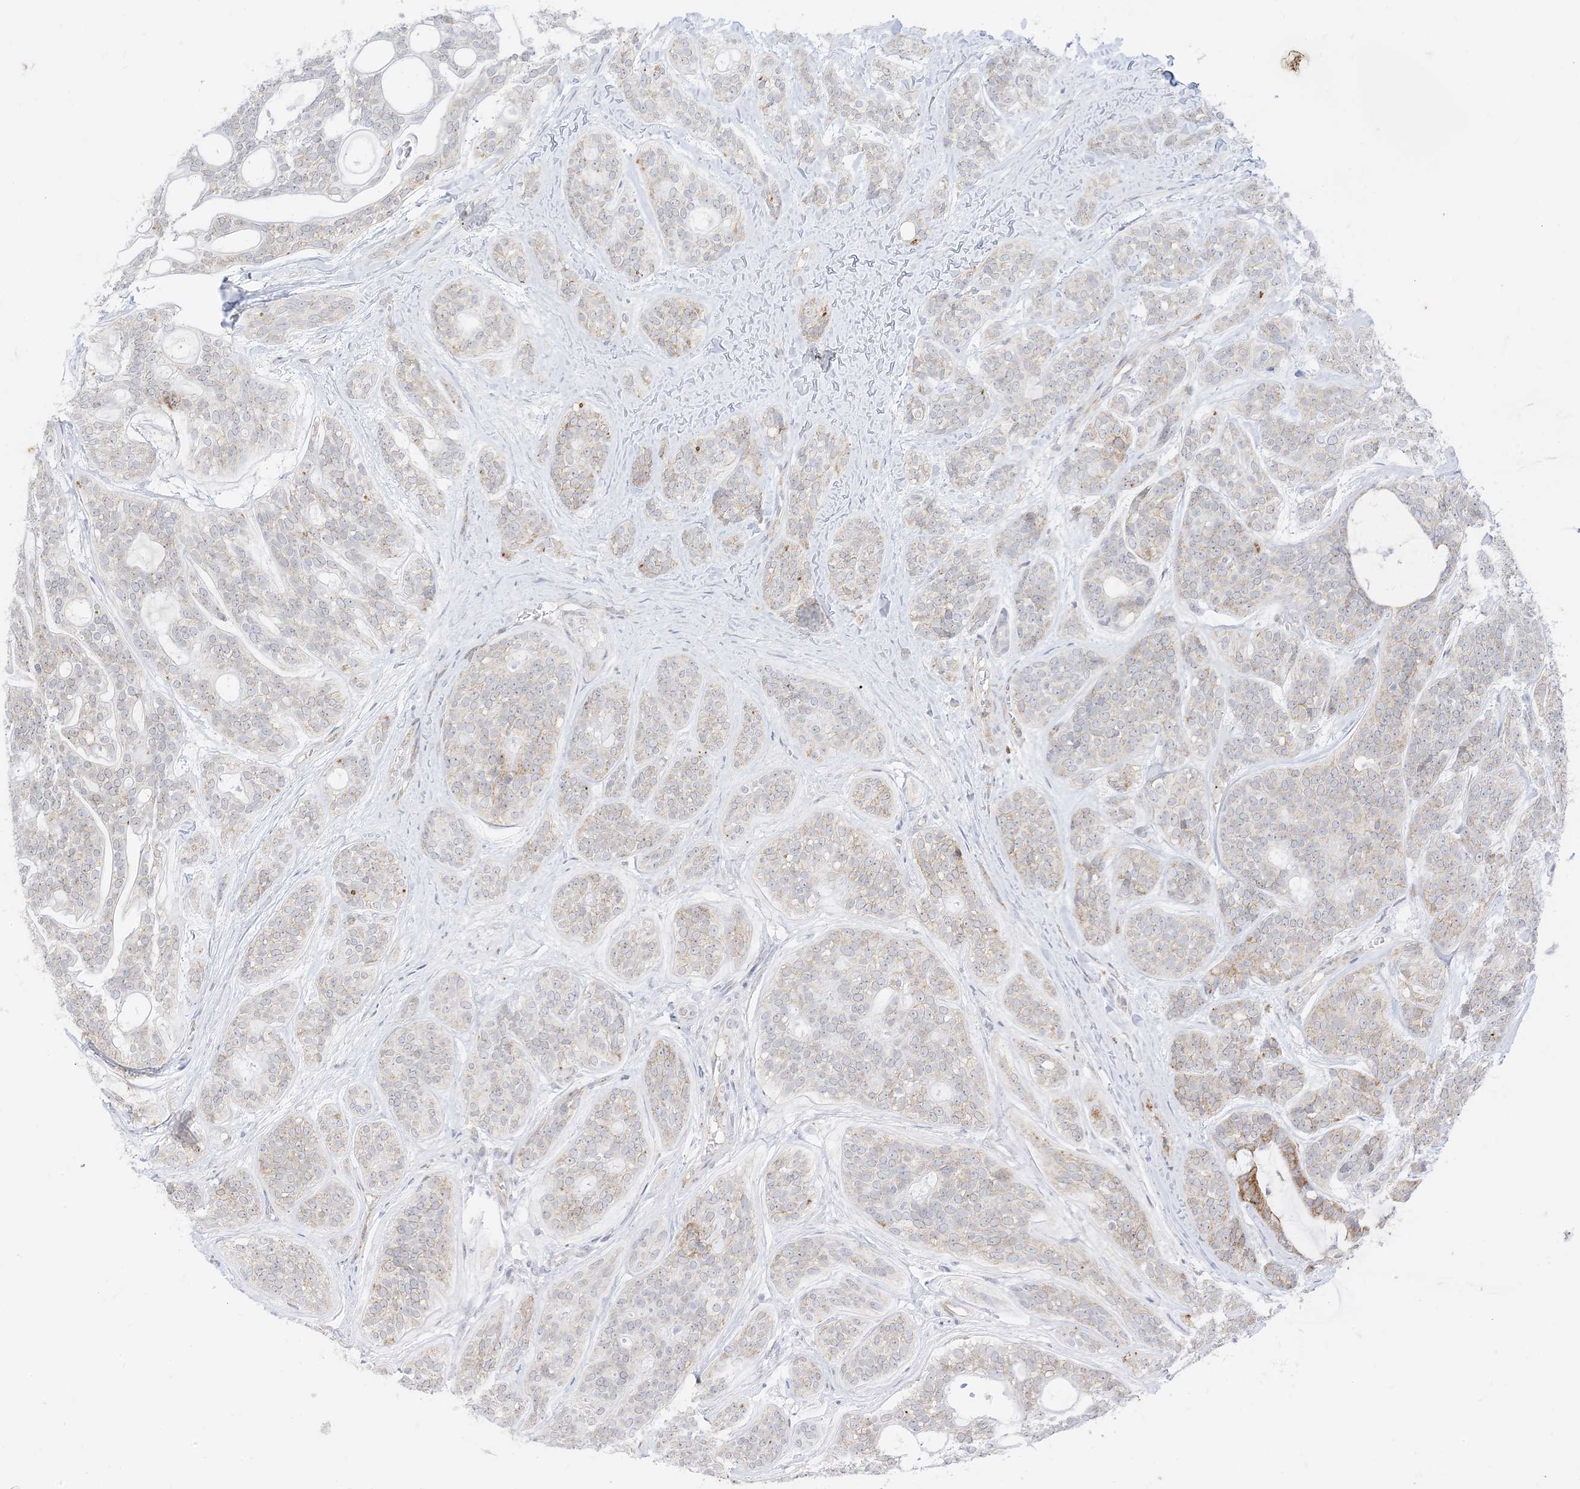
{"staining": {"intensity": "moderate", "quantity": "<25%", "location": "cytoplasmic/membranous"}, "tissue": "head and neck cancer", "cell_type": "Tumor cells", "image_type": "cancer", "snomed": [{"axis": "morphology", "description": "Adenocarcinoma, NOS"}, {"axis": "topography", "description": "Head-Neck"}], "caption": "About <25% of tumor cells in head and neck adenocarcinoma exhibit moderate cytoplasmic/membranous protein staining as visualized by brown immunohistochemical staining.", "gene": "RAC1", "patient": {"sex": "male", "age": 66}}